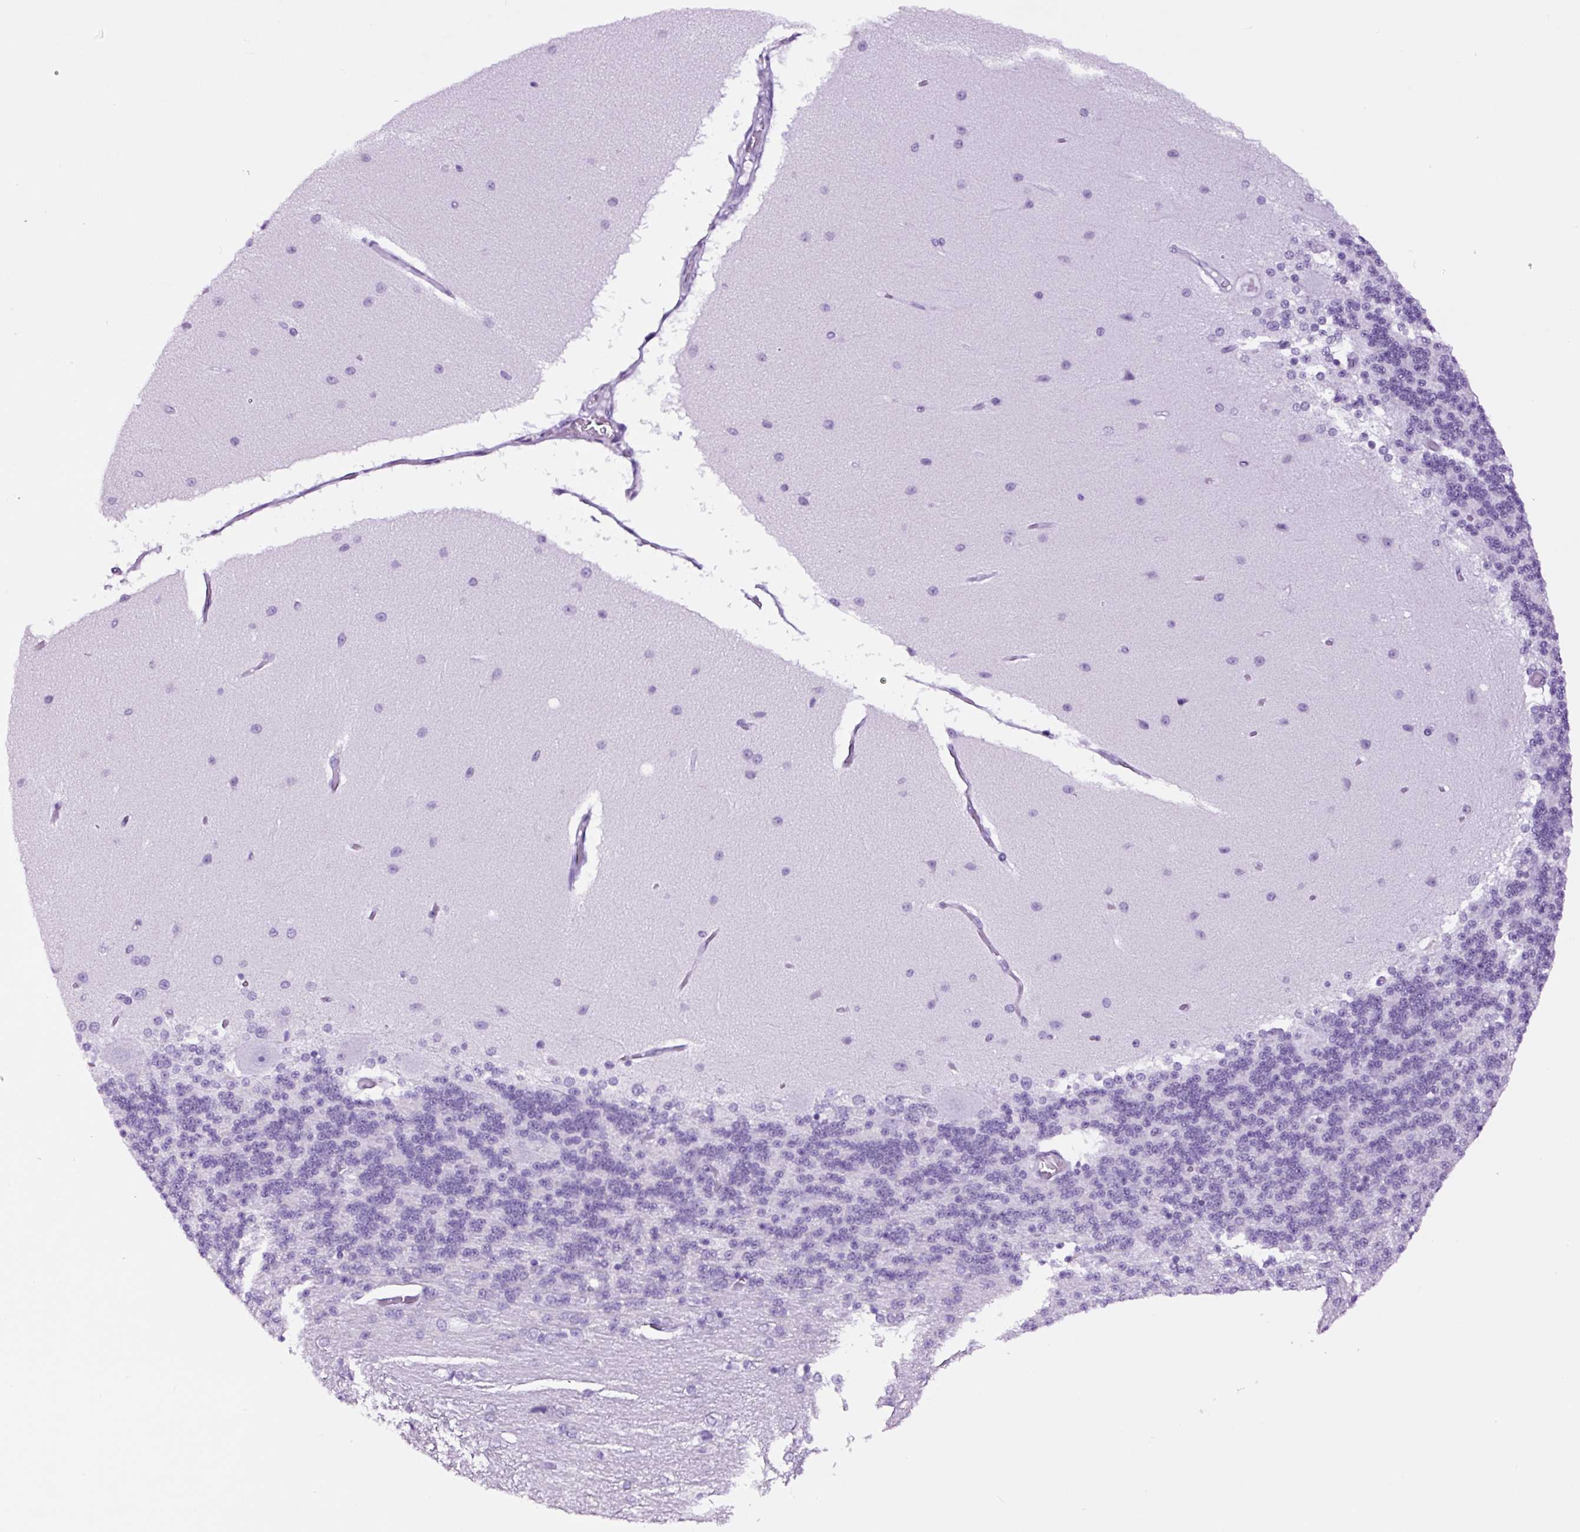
{"staining": {"intensity": "negative", "quantity": "none", "location": "none"}, "tissue": "cerebellum", "cell_type": "Cells in granular layer", "image_type": "normal", "snomed": [{"axis": "morphology", "description": "Normal tissue, NOS"}, {"axis": "topography", "description": "Cerebellum"}], "caption": "This is an immunohistochemistry photomicrograph of normal cerebellum. There is no expression in cells in granular layer.", "gene": "FBXL7", "patient": {"sex": "female", "age": 54}}